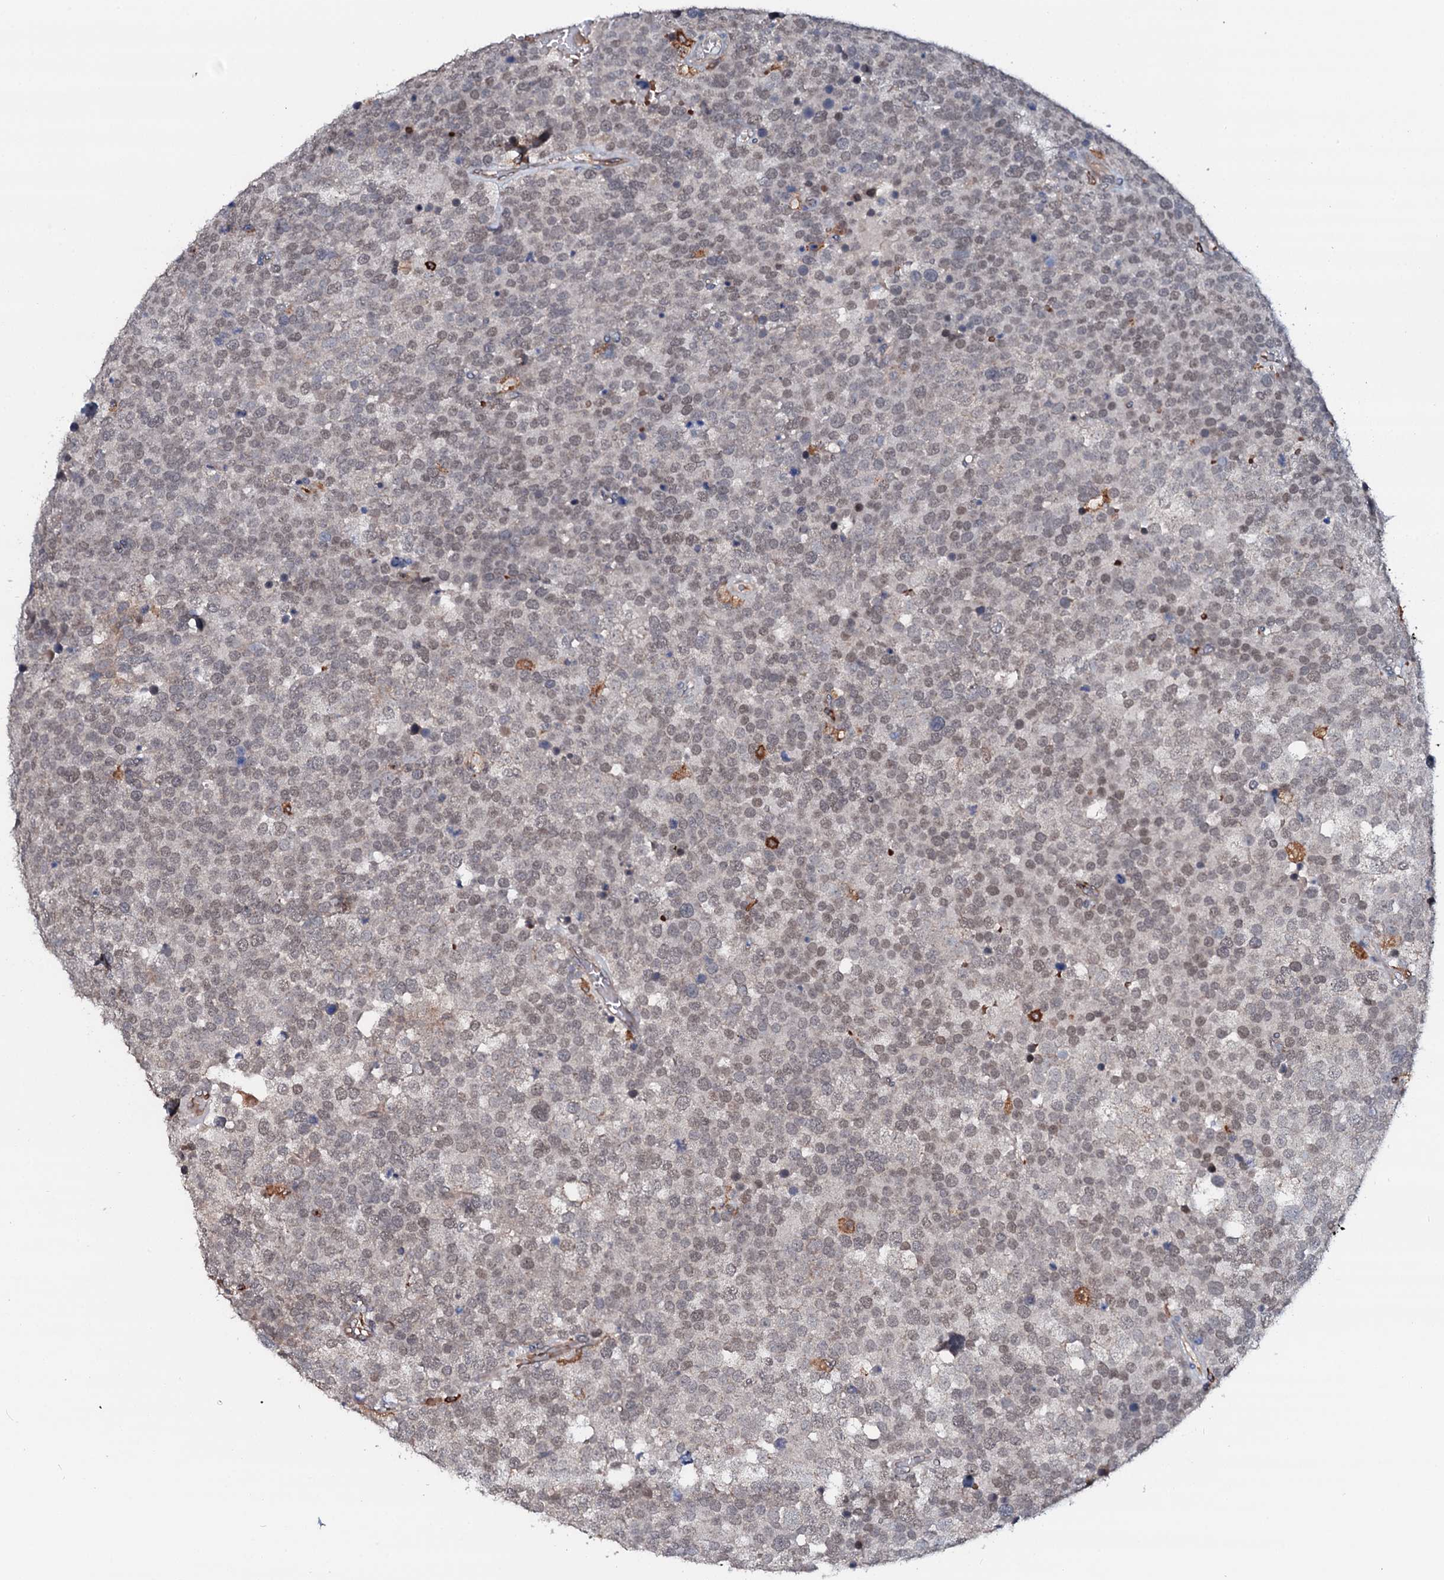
{"staining": {"intensity": "weak", "quantity": "25%-75%", "location": "nuclear"}, "tissue": "testis cancer", "cell_type": "Tumor cells", "image_type": "cancer", "snomed": [{"axis": "morphology", "description": "Seminoma, NOS"}, {"axis": "topography", "description": "Testis"}], "caption": "Immunohistochemical staining of testis seminoma demonstrates low levels of weak nuclear protein positivity in approximately 25%-75% of tumor cells. (Stains: DAB (3,3'-diaminobenzidine) in brown, nuclei in blue, Microscopy: brightfield microscopy at high magnification).", "gene": "VAMP8", "patient": {"sex": "male", "age": 71}}